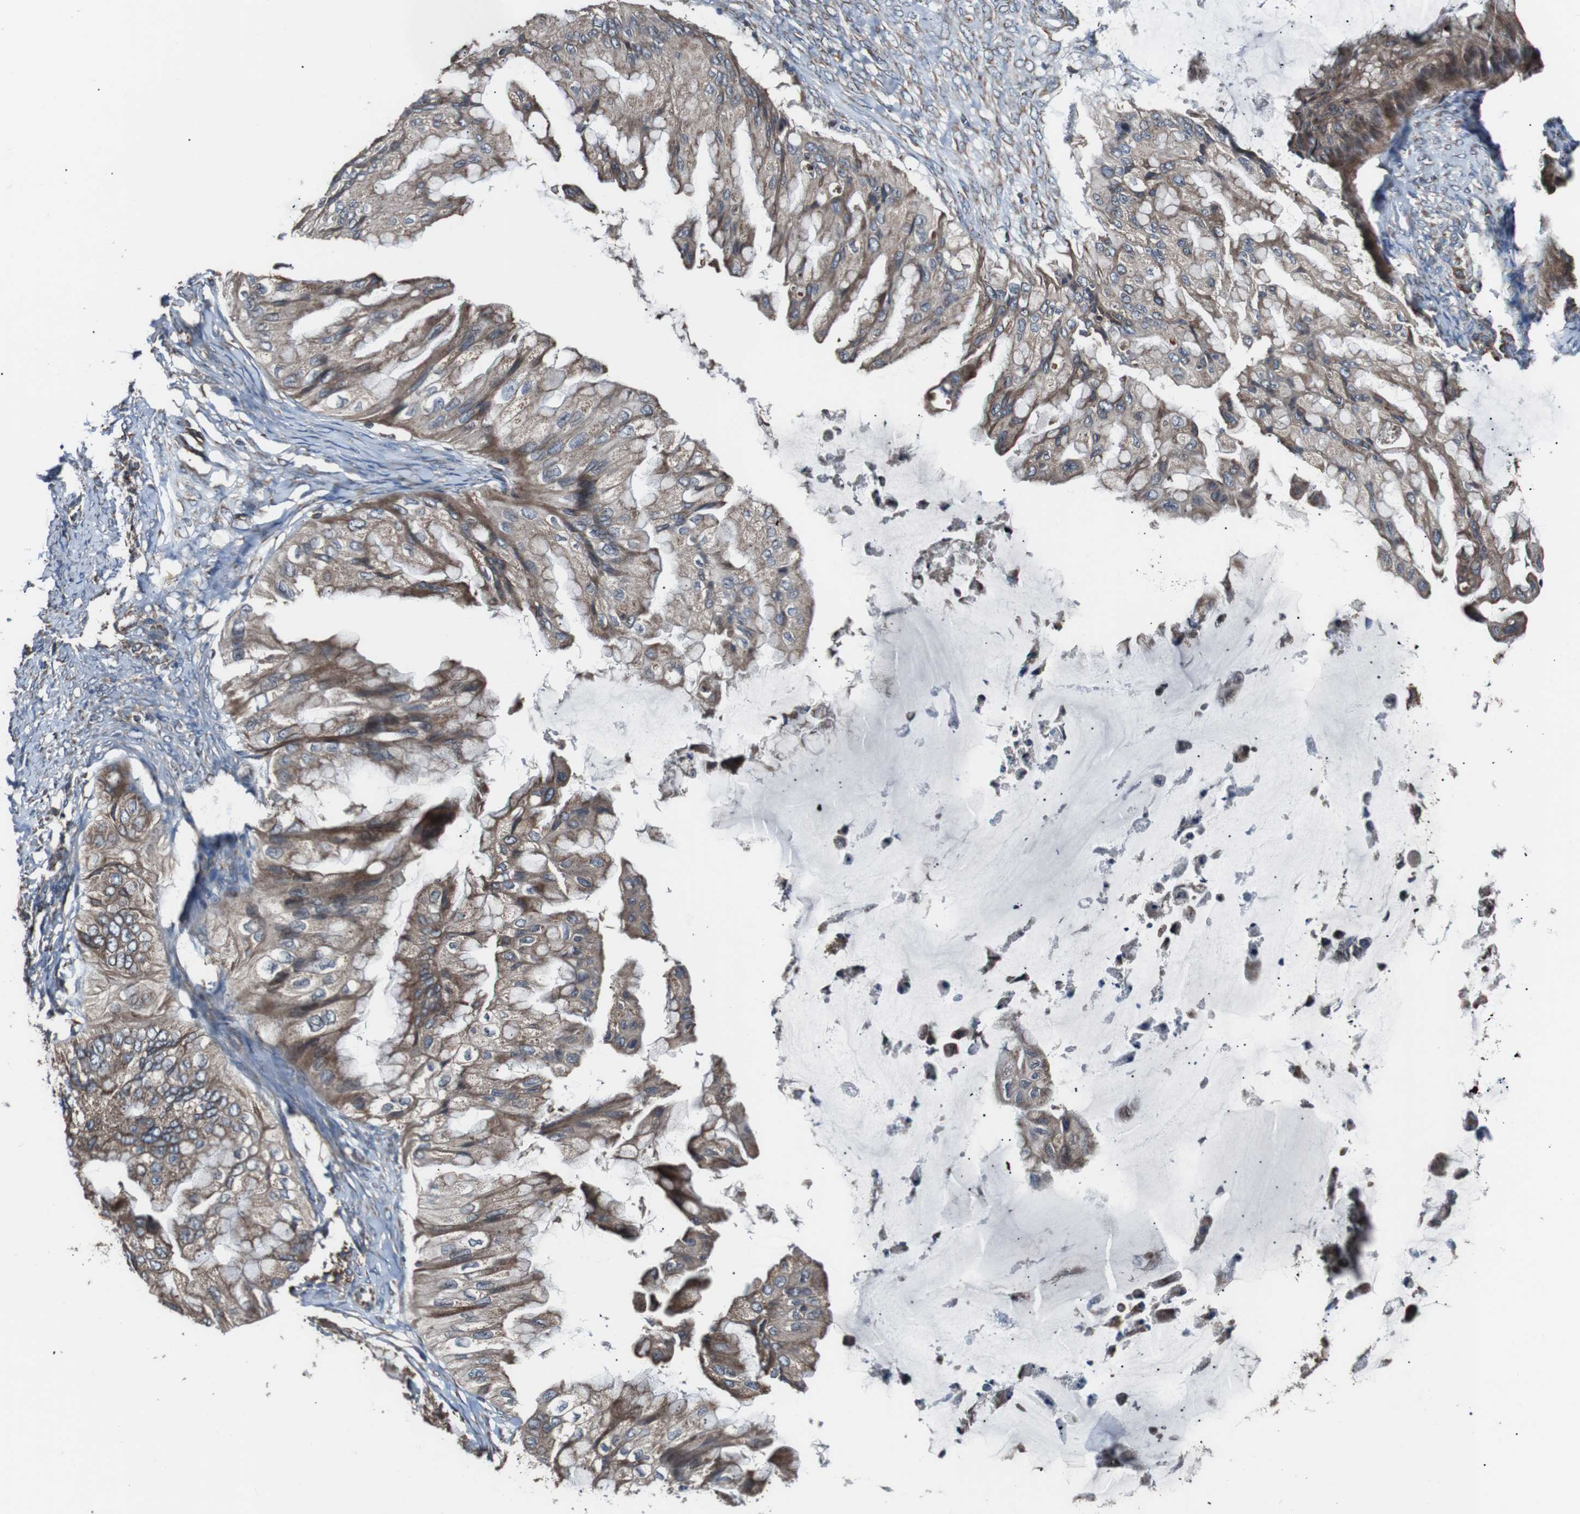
{"staining": {"intensity": "moderate", "quantity": ">75%", "location": "cytoplasmic/membranous"}, "tissue": "ovarian cancer", "cell_type": "Tumor cells", "image_type": "cancer", "snomed": [{"axis": "morphology", "description": "Cystadenocarcinoma, mucinous, NOS"}, {"axis": "topography", "description": "Ovary"}], "caption": "Protein expression analysis of human ovarian cancer (mucinous cystadenocarcinoma) reveals moderate cytoplasmic/membranous staining in about >75% of tumor cells.", "gene": "CISD2", "patient": {"sex": "female", "age": 61}}